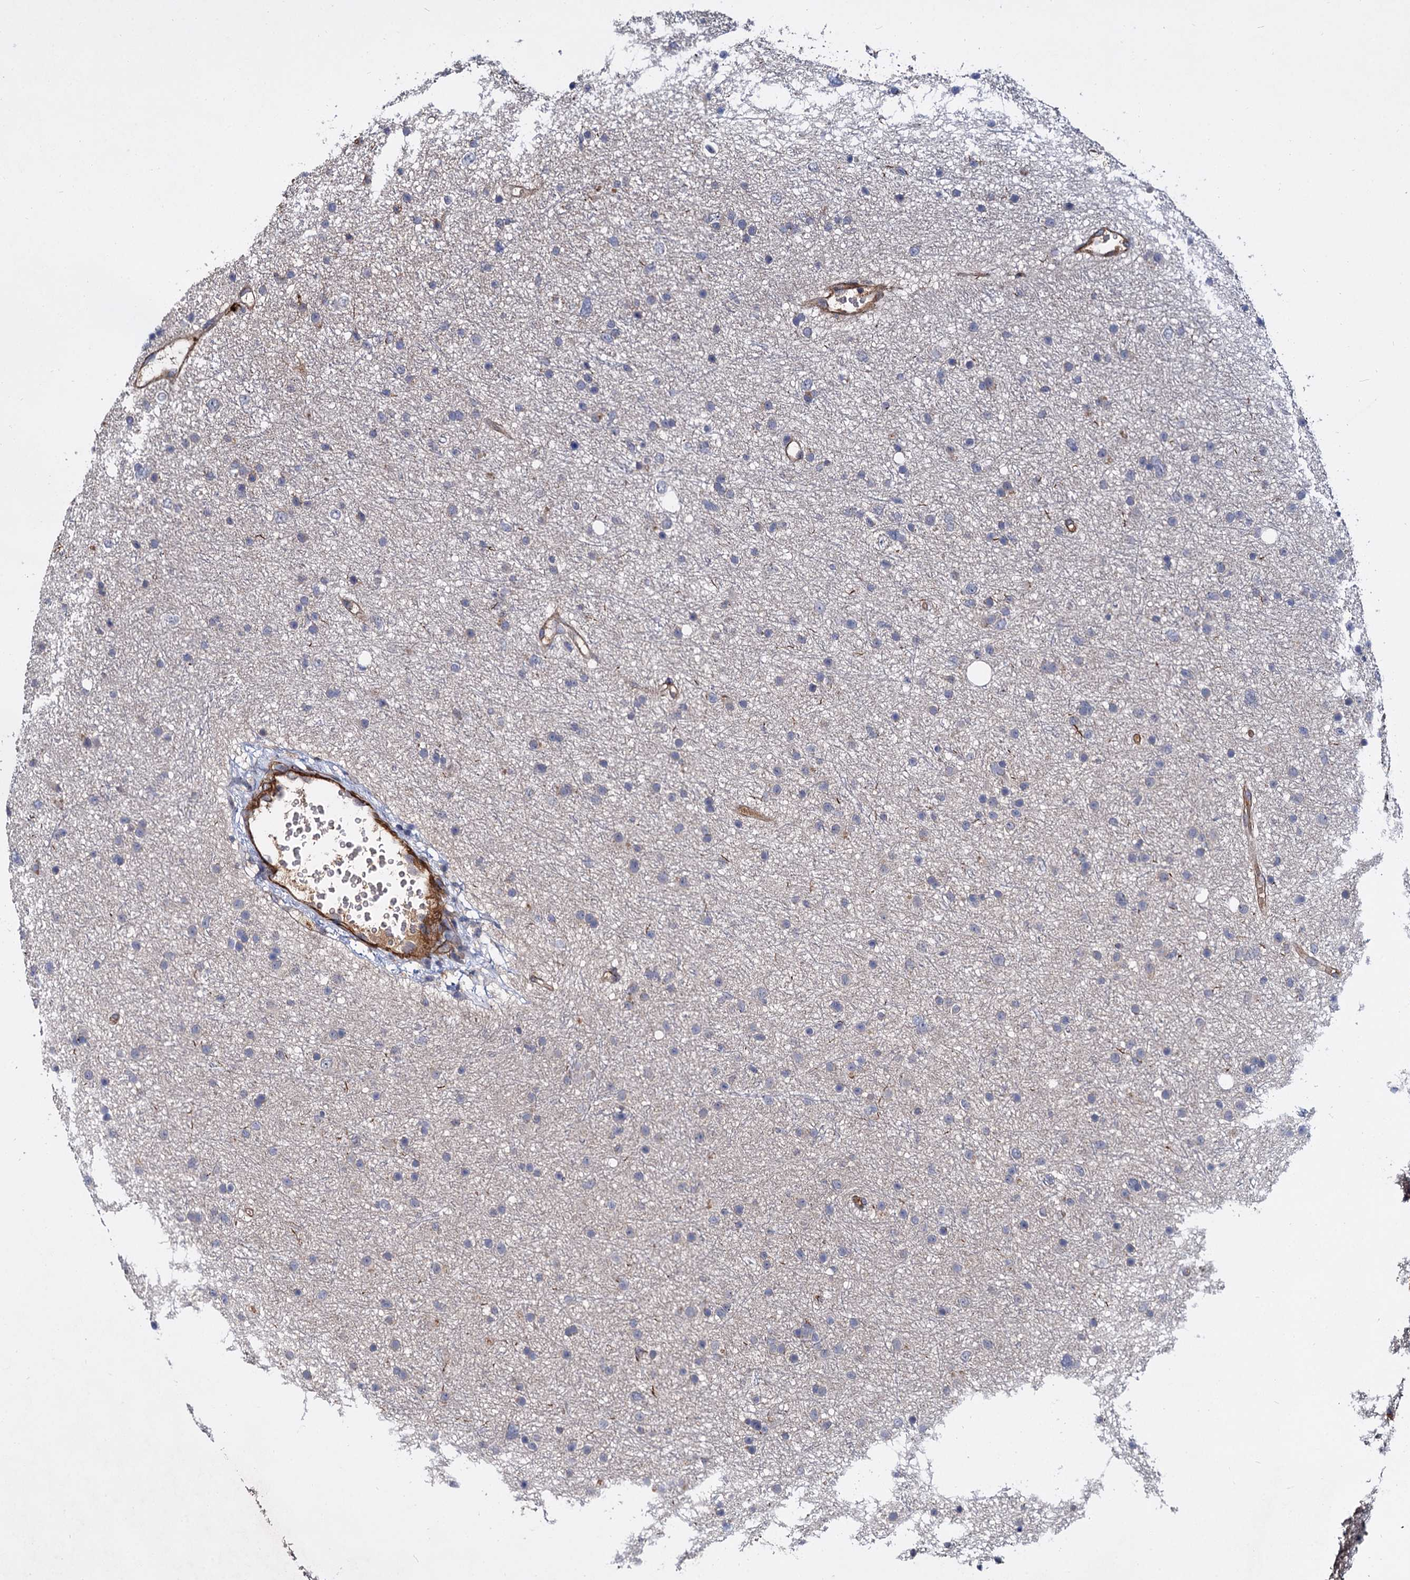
{"staining": {"intensity": "negative", "quantity": "none", "location": "none"}, "tissue": "glioma", "cell_type": "Tumor cells", "image_type": "cancer", "snomed": [{"axis": "morphology", "description": "Glioma, malignant, Low grade"}, {"axis": "topography", "description": "Cerebral cortex"}], "caption": "A photomicrograph of glioma stained for a protein reveals no brown staining in tumor cells.", "gene": "ISM2", "patient": {"sex": "female", "age": 39}}